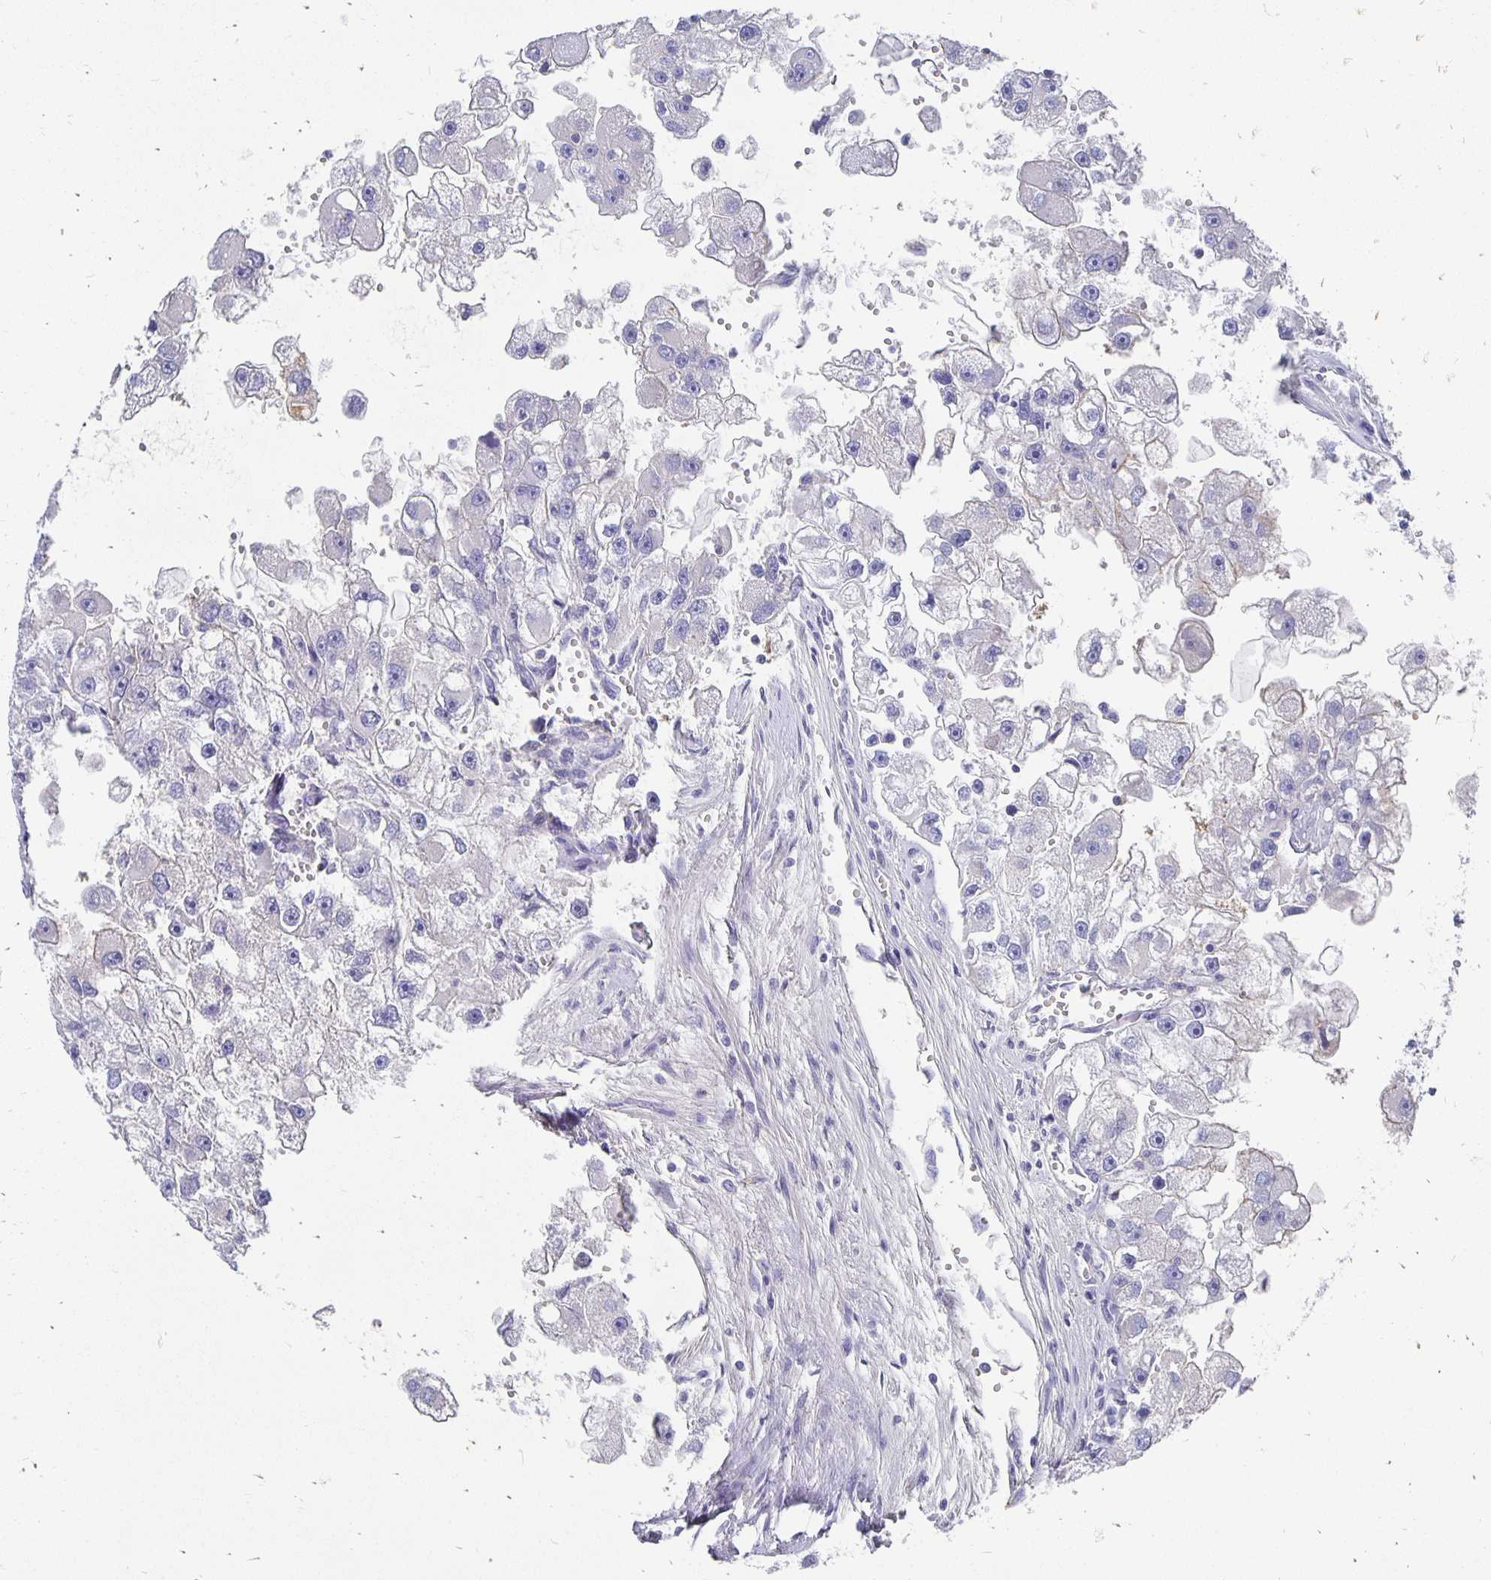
{"staining": {"intensity": "negative", "quantity": "none", "location": "none"}, "tissue": "renal cancer", "cell_type": "Tumor cells", "image_type": "cancer", "snomed": [{"axis": "morphology", "description": "Adenocarcinoma, NOS"}, {"axis": "topography", "description": "Kidney"}], "caption": "A micrograph of human renal adenocarcinoma is negative for staining in tumor cells.", "gene": "APOB", "patient": {"sex": "male", "age": 63}}